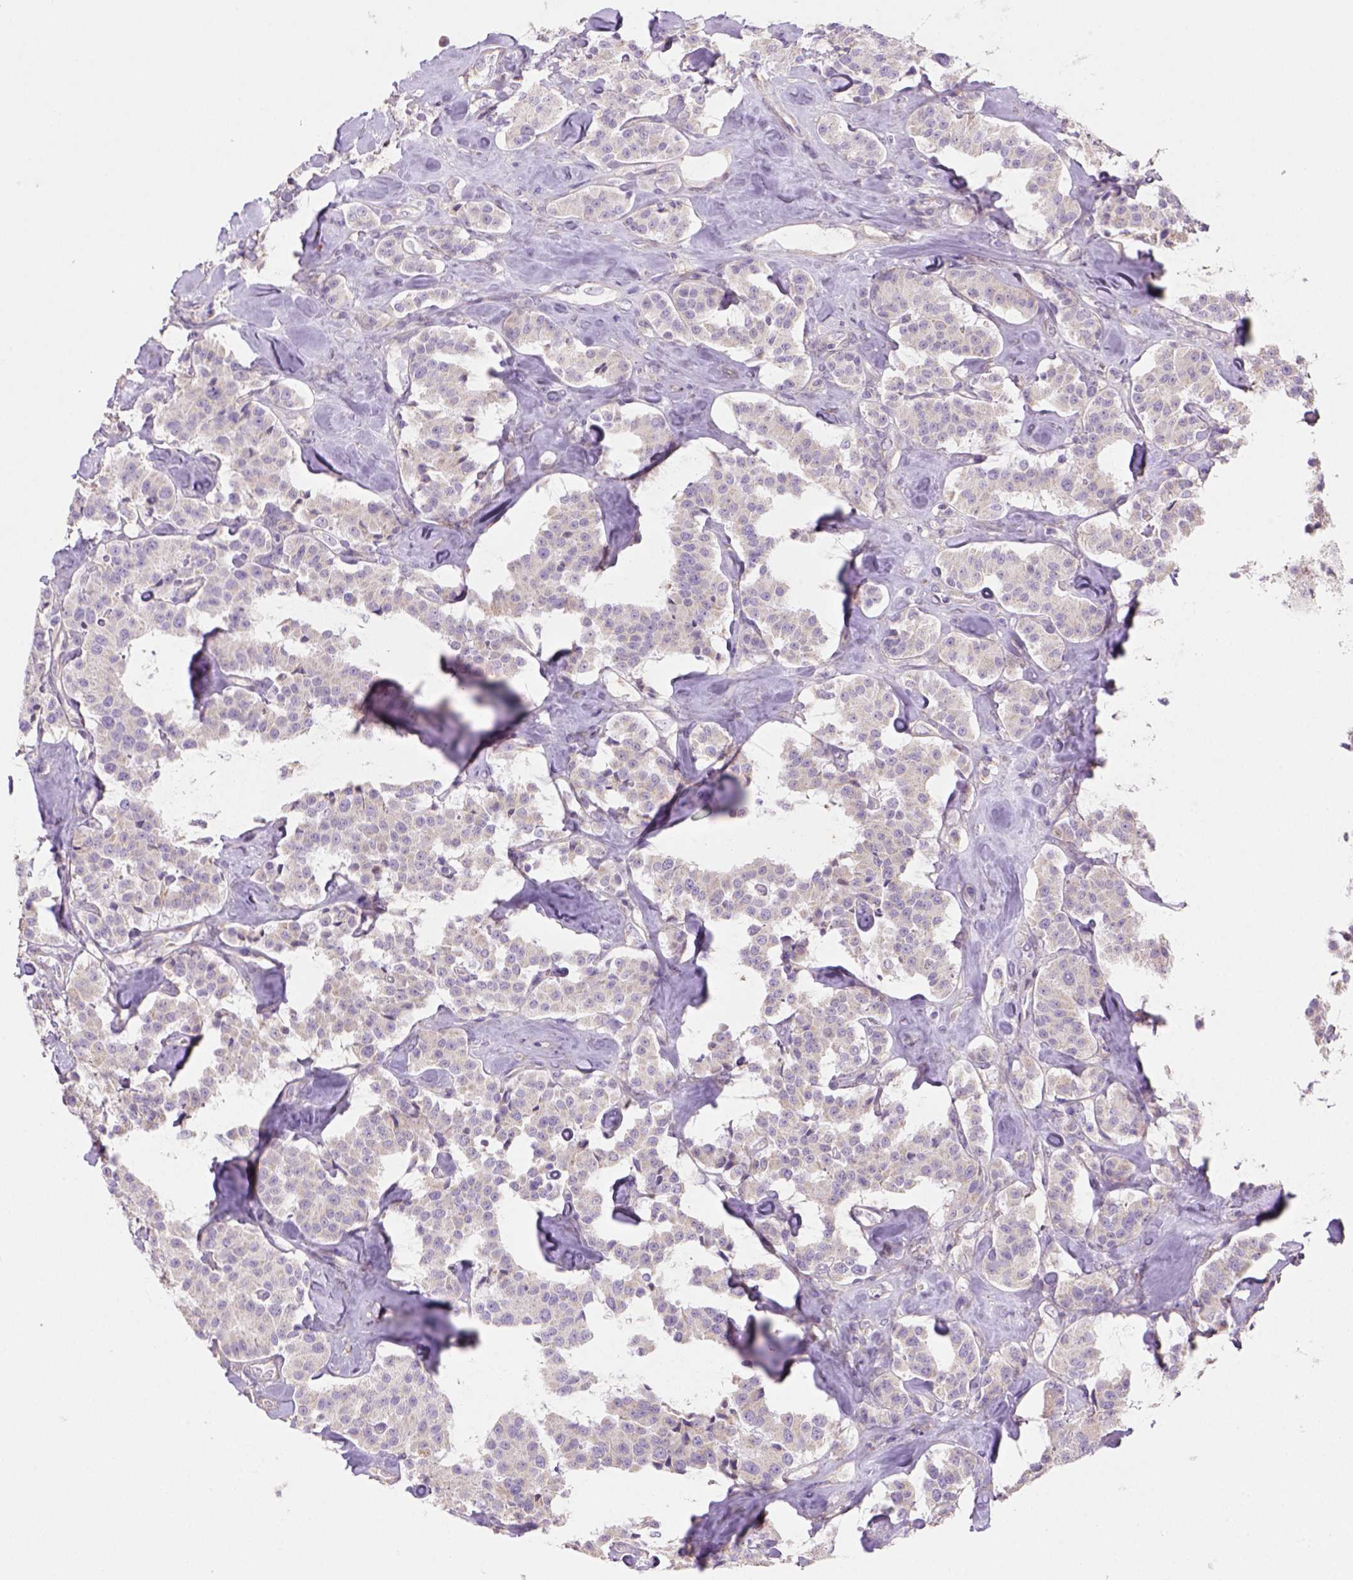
{"staining": {"intensity": "negative", "quantity": "none", "location": "none"}, "tissue": "carcinoid", "cell_type": "Tumor cells", "image_type": "cancer", "snomed": [{"axis": "morphology", "description": "Carcinoid, malignant, NOS"}, {"axis": "topography", "description": "Pancreas"}], "caption": "Human carcinoid stained for a protein using immunohistochemistry (IHC) reveals no staining in tumor cells.", "gene": "HTRA1", "patient": {"sex": "male", "age": 41}}